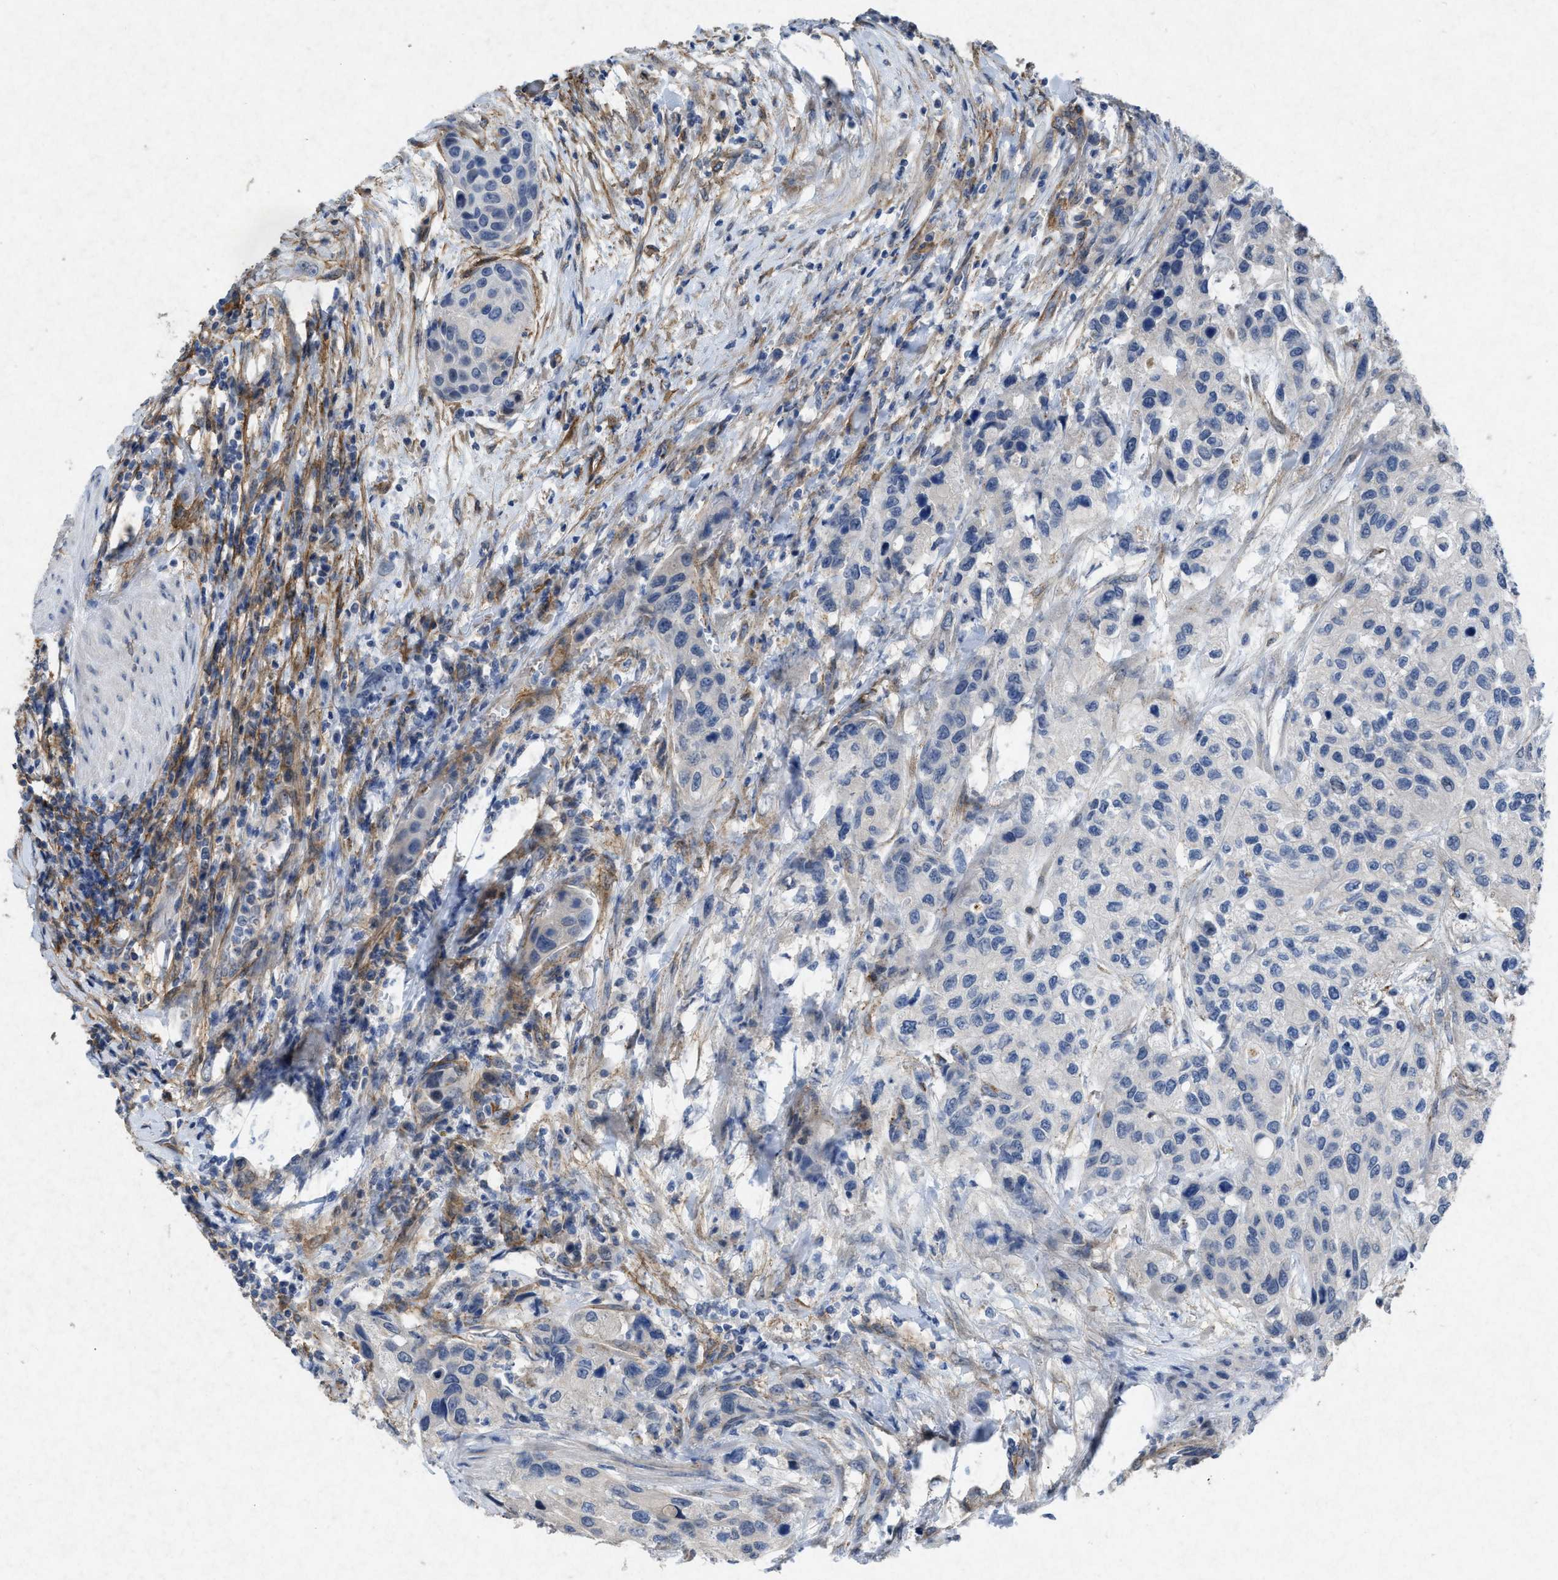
{"staining": {"intensity": "negative", "quantity": "none", "location": "none"}, "tissue": "urothelial cancer", "cell_type": "Tumor cells", "image_type": "cancer", "snomed": [{"axis": "morphology", "description": "Urothelial carcinoma, High grade"}, {"axis": "topography", "description": "Urinary bladder"}], "caption": "The micrograph exhibits no staining of tumor cells in urothelial carcinoma (high-grade).", "gene": "PDGFRA", "patient": {"sex": "female", "age": 56}}